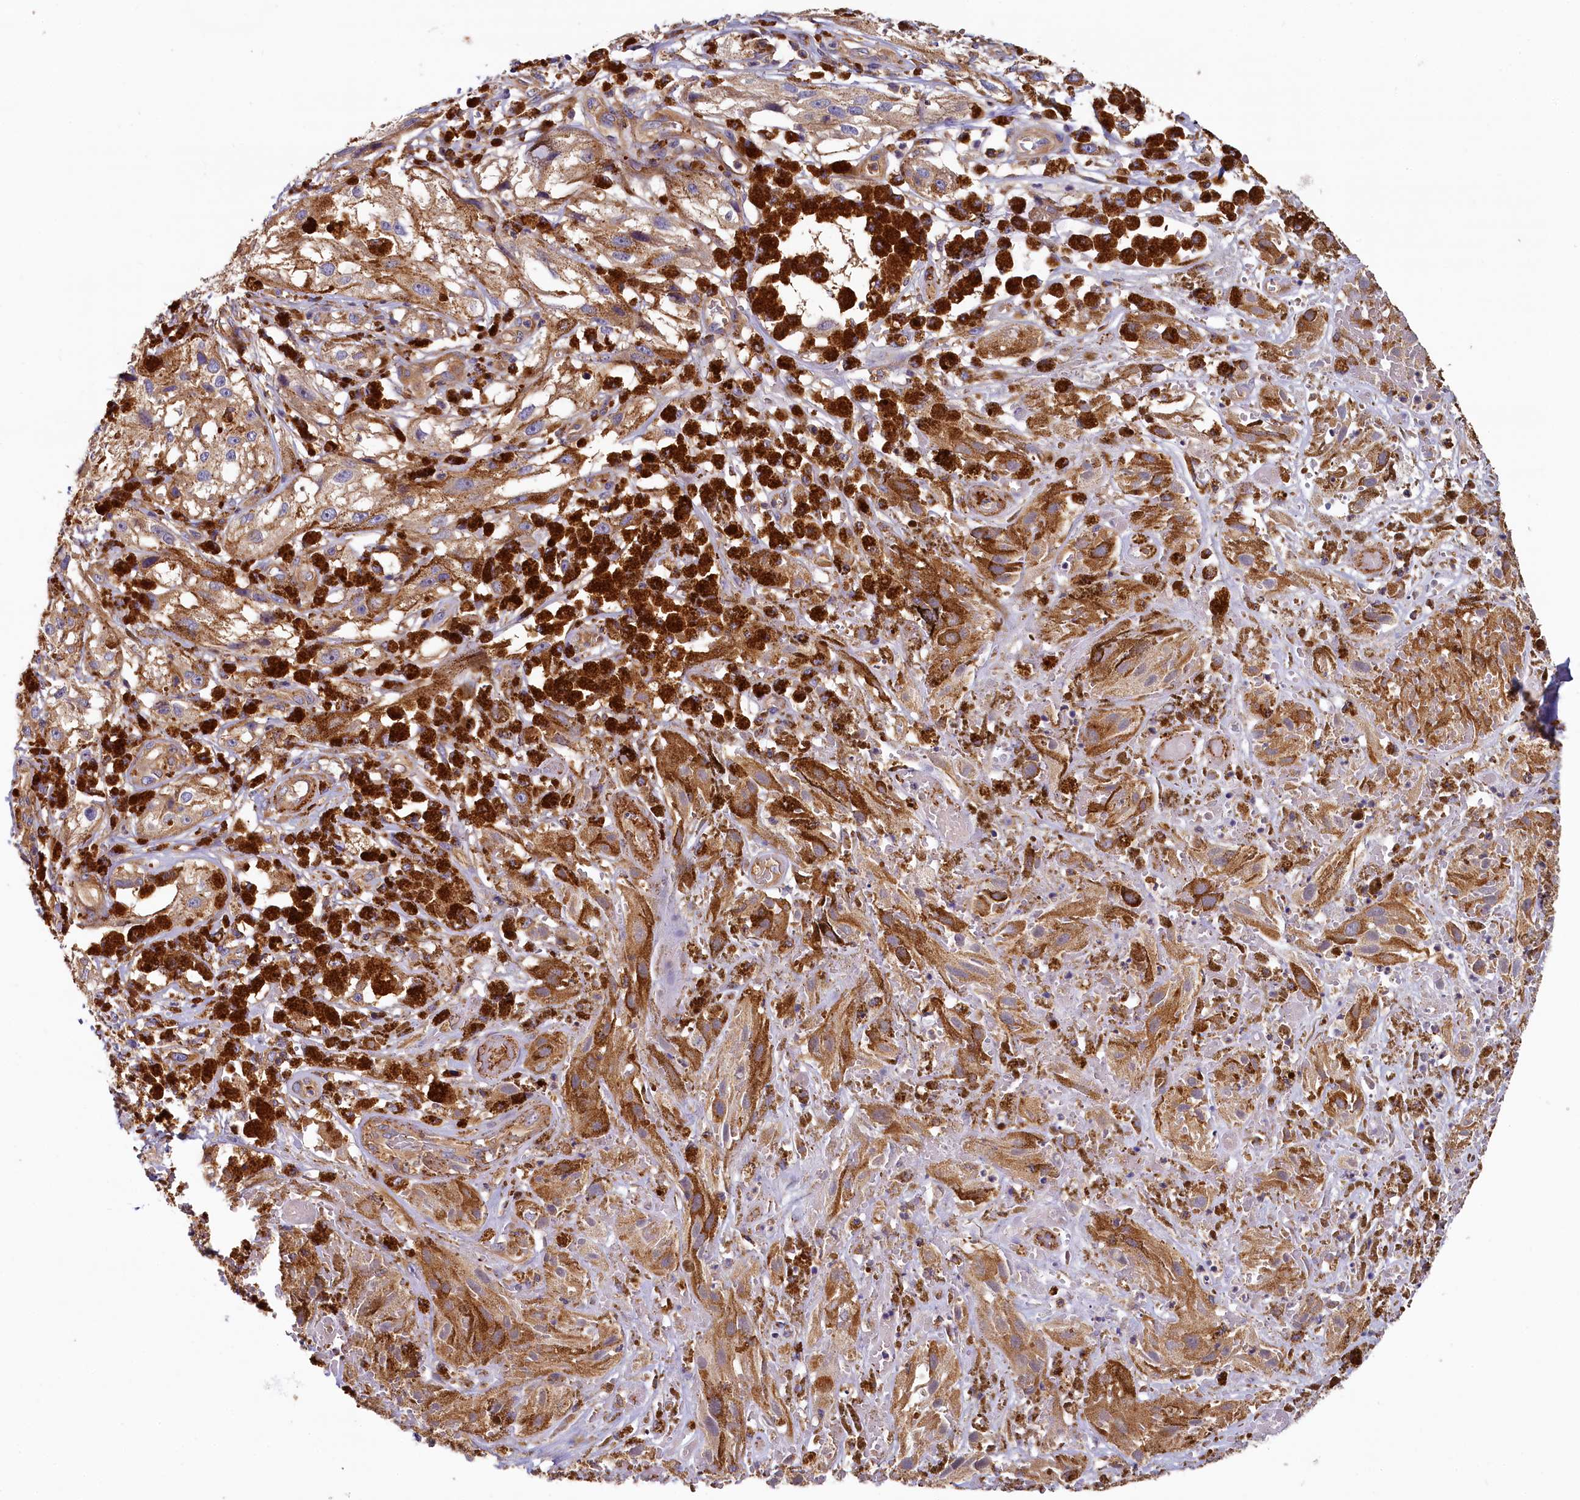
{"staining": {"intensity": "weak", "quantity": ">75%", "location": "cytoplasmic/membranous"}, "tissue": "melanoma", "cell_type": "Tumor cells", "image_type": "cancer", "snomed": [{"axis": "morphology", "description": "Malignant melanoma, NOS"}, {"axis": "topography", "description": "Skin"}], "caption": "Approximately >75% of tumor cells in malignant melanoma display weak cytoplasmic/membranous protein staining as visualized by brown immunohistochemical staining.", "gene": "PPIP5K1", "patient": {"sex": "male", "age": 88}}